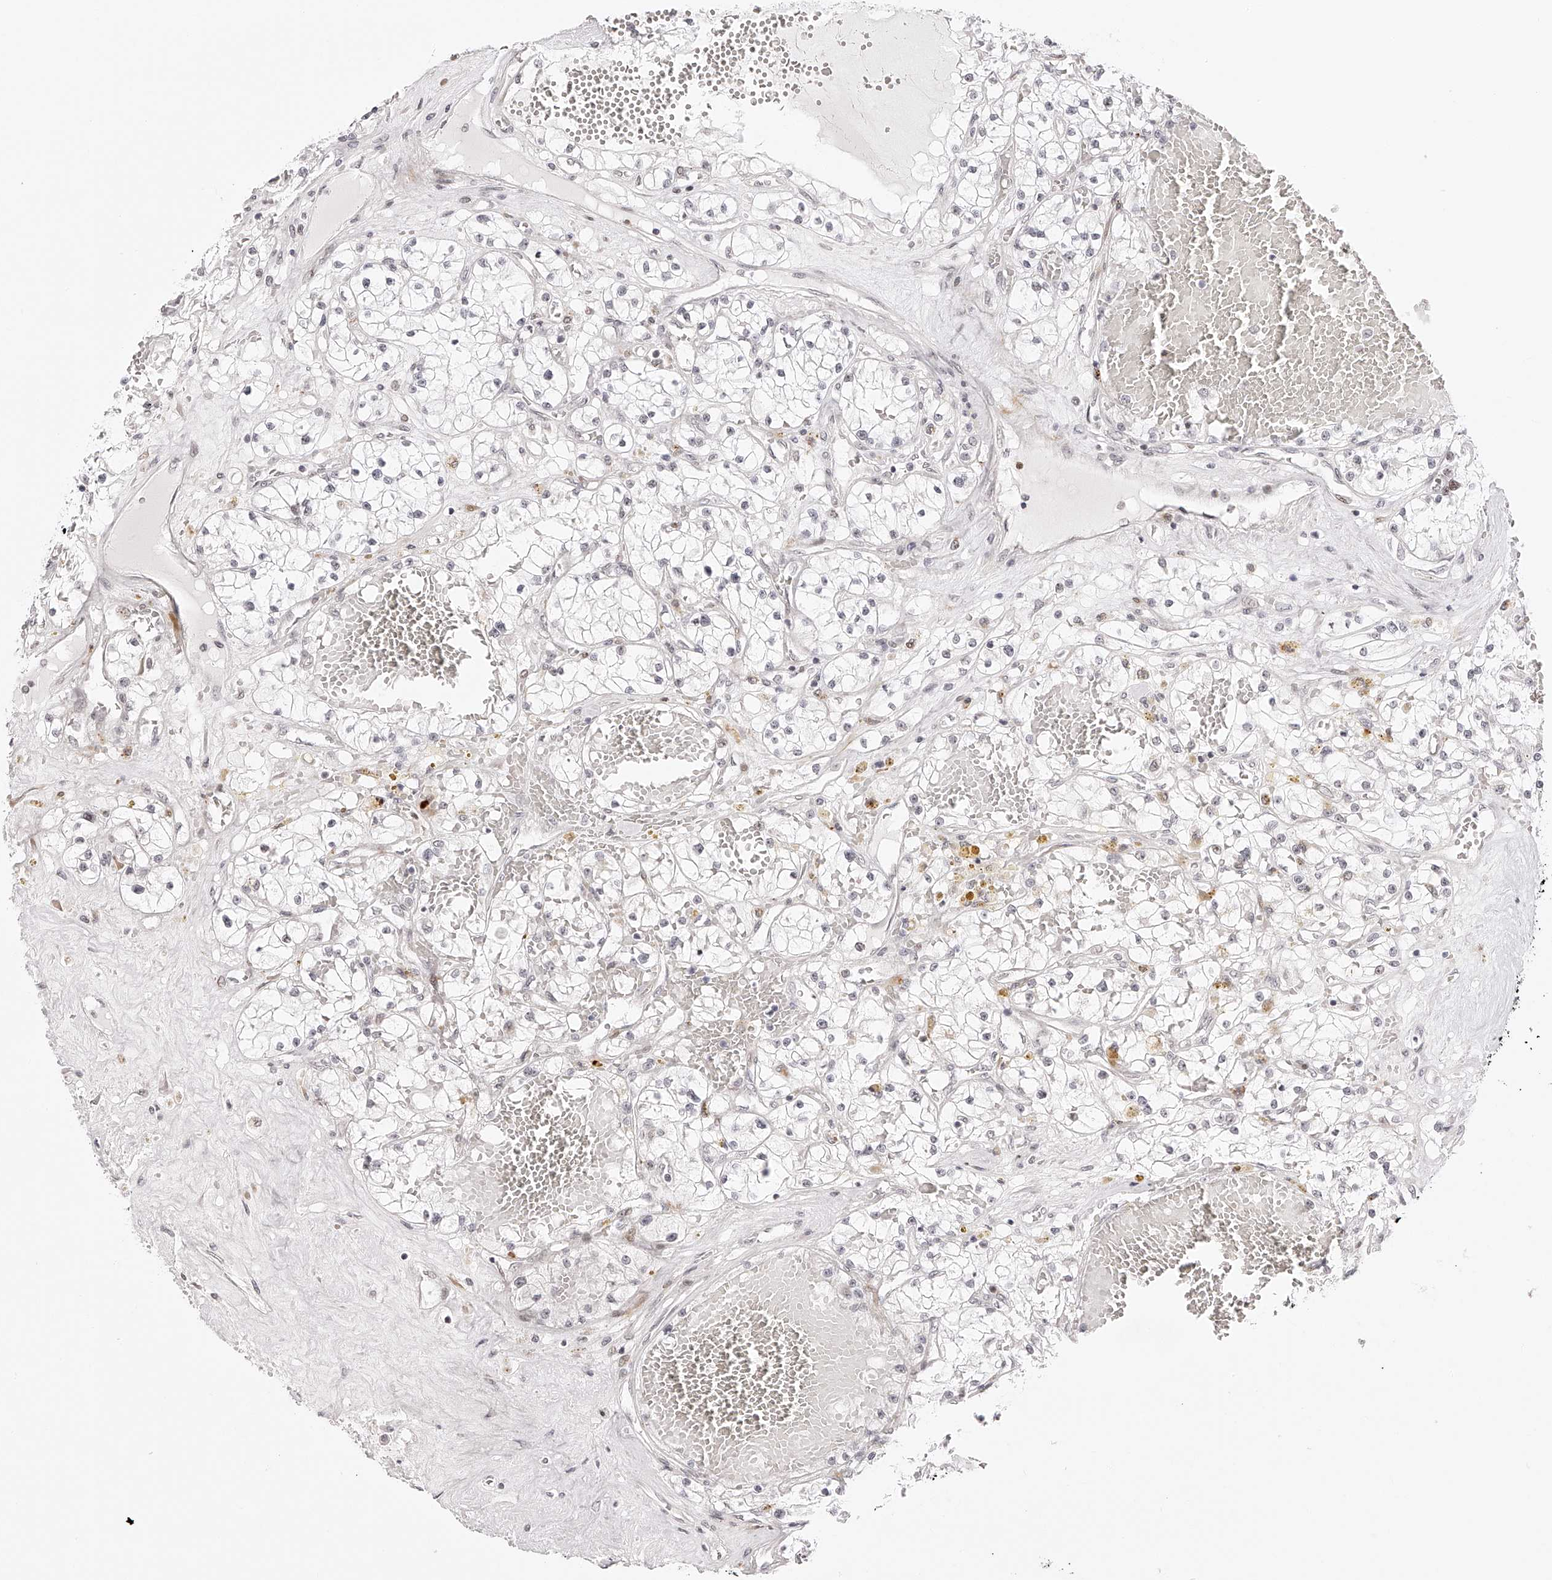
{"staining": {"intensity": "negative", "quantity": "none", "location": "none"}, "tissue": "renal cancer", "cell_type": "Tumor cells", "image_type": "cancer", "snomed": [{"axis": "morphology", "description": "Normal tissue, NOS"}, {"axis": "morphology", "description": "Adenocarcinoma, NOS"}, {"axis": "topography", "description": "Kidney"}], "caption": "Human renal cancer (adenocarcinoma) stained for a protein using IHC shows no staining in tumor cells.", "gene": "PLEKHG1", "patient": {"sex": "male", "age": 68}}